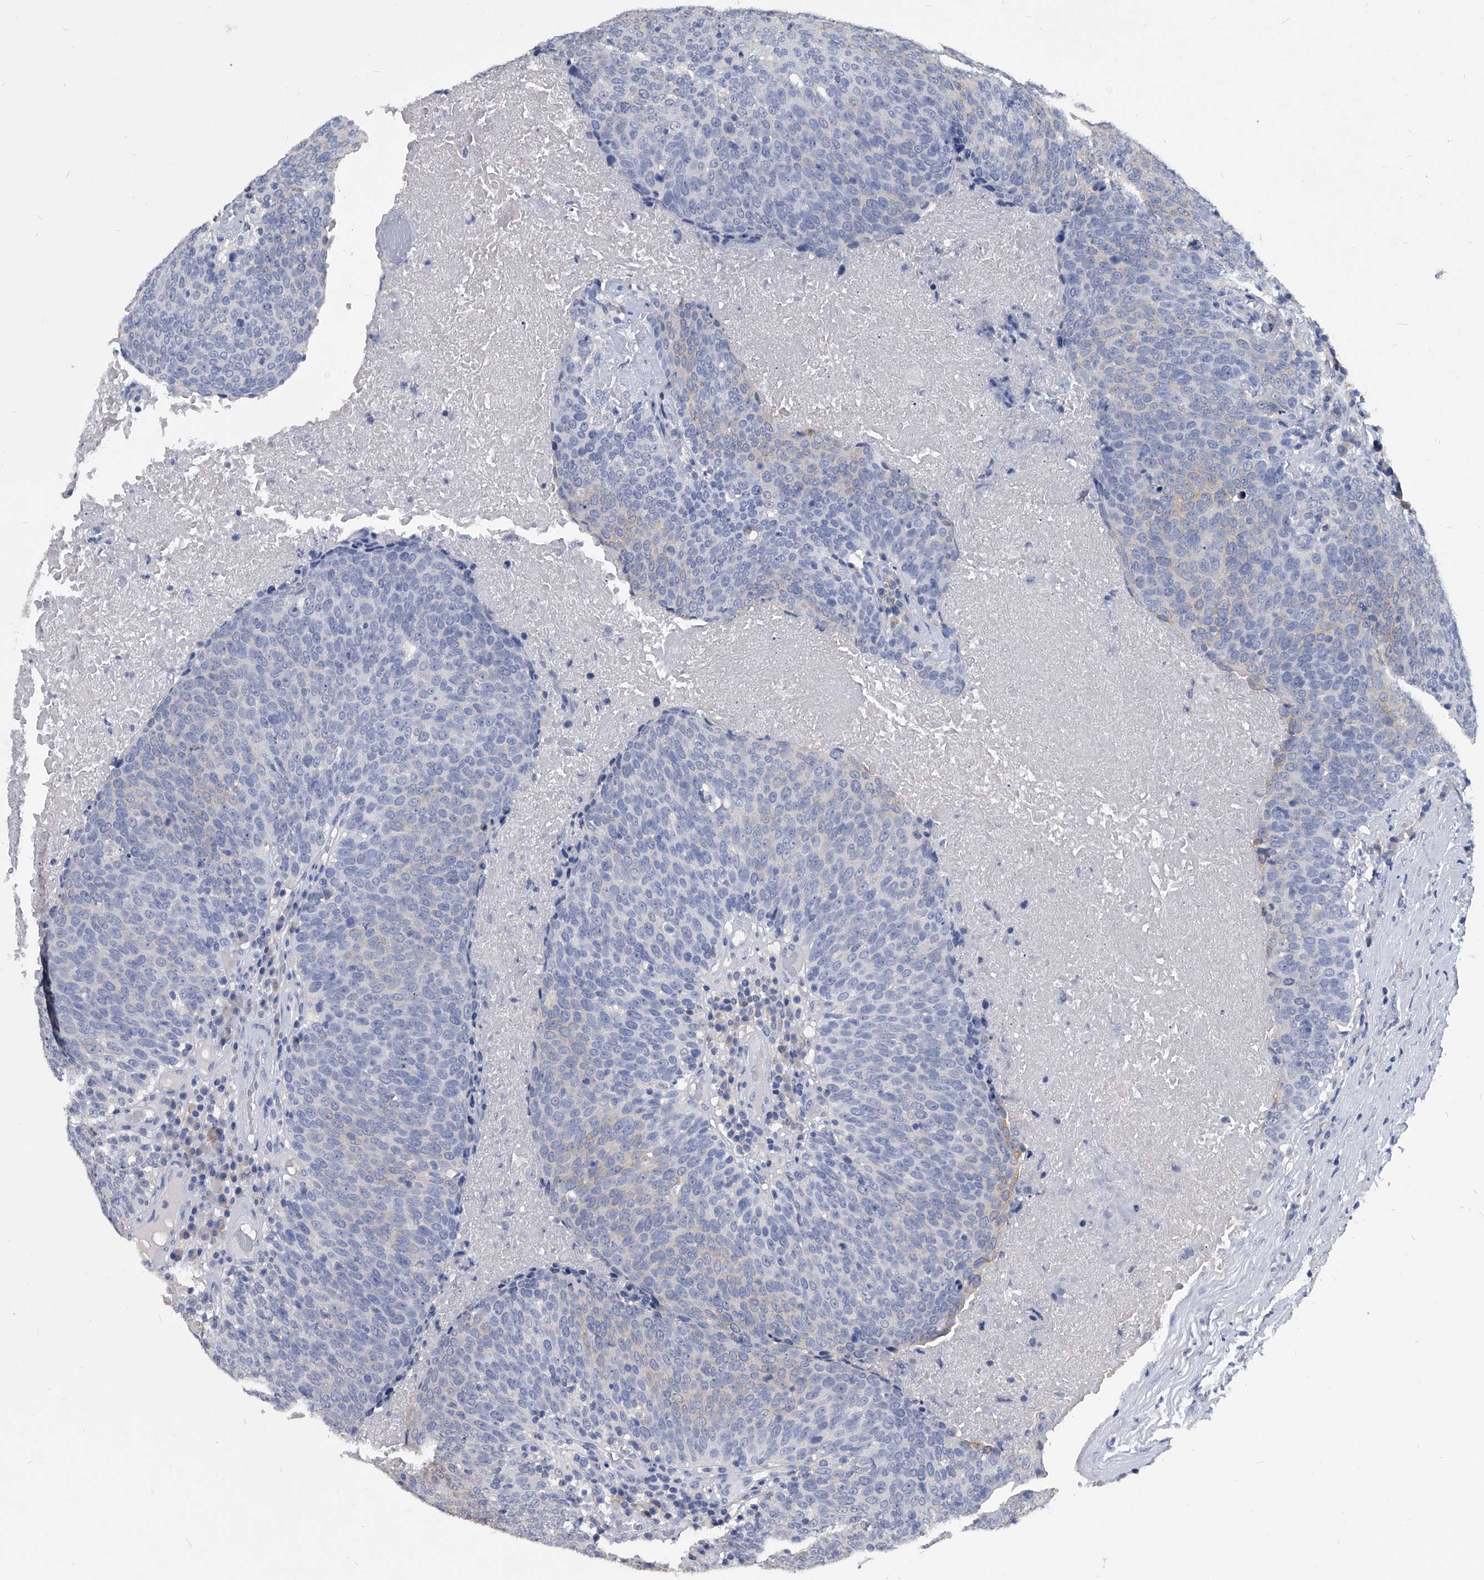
{"staining": {"intensity": "negative", "quantity": "none", "location": "none"}, "tissue": "head and neck cancer", "cell_type": "Tumor cells", "image_type": "cancer", "snomed": [{"axis": "morphology", "description": "Squamous cell carcinoma, NOS"}, {"axis": "morphology", "description": "Squamous cell carcinoma, metastatic, NOS"}, {"axis": "topography", "description": "Lymph node"}, {"axis": "topography", "description": "Head-Neck"}], "caption": "High power microscopy photomicrograph of an IHC image of head and neck squamous cell carcinoma, revealing no significant expression in tumor cells. (DAB (3,3'-diaminobenzidine) immunohistochemistry (IHC), high magnification).", "gene": "BCAS1", "patient": {"sex": "male", "age": 62}}